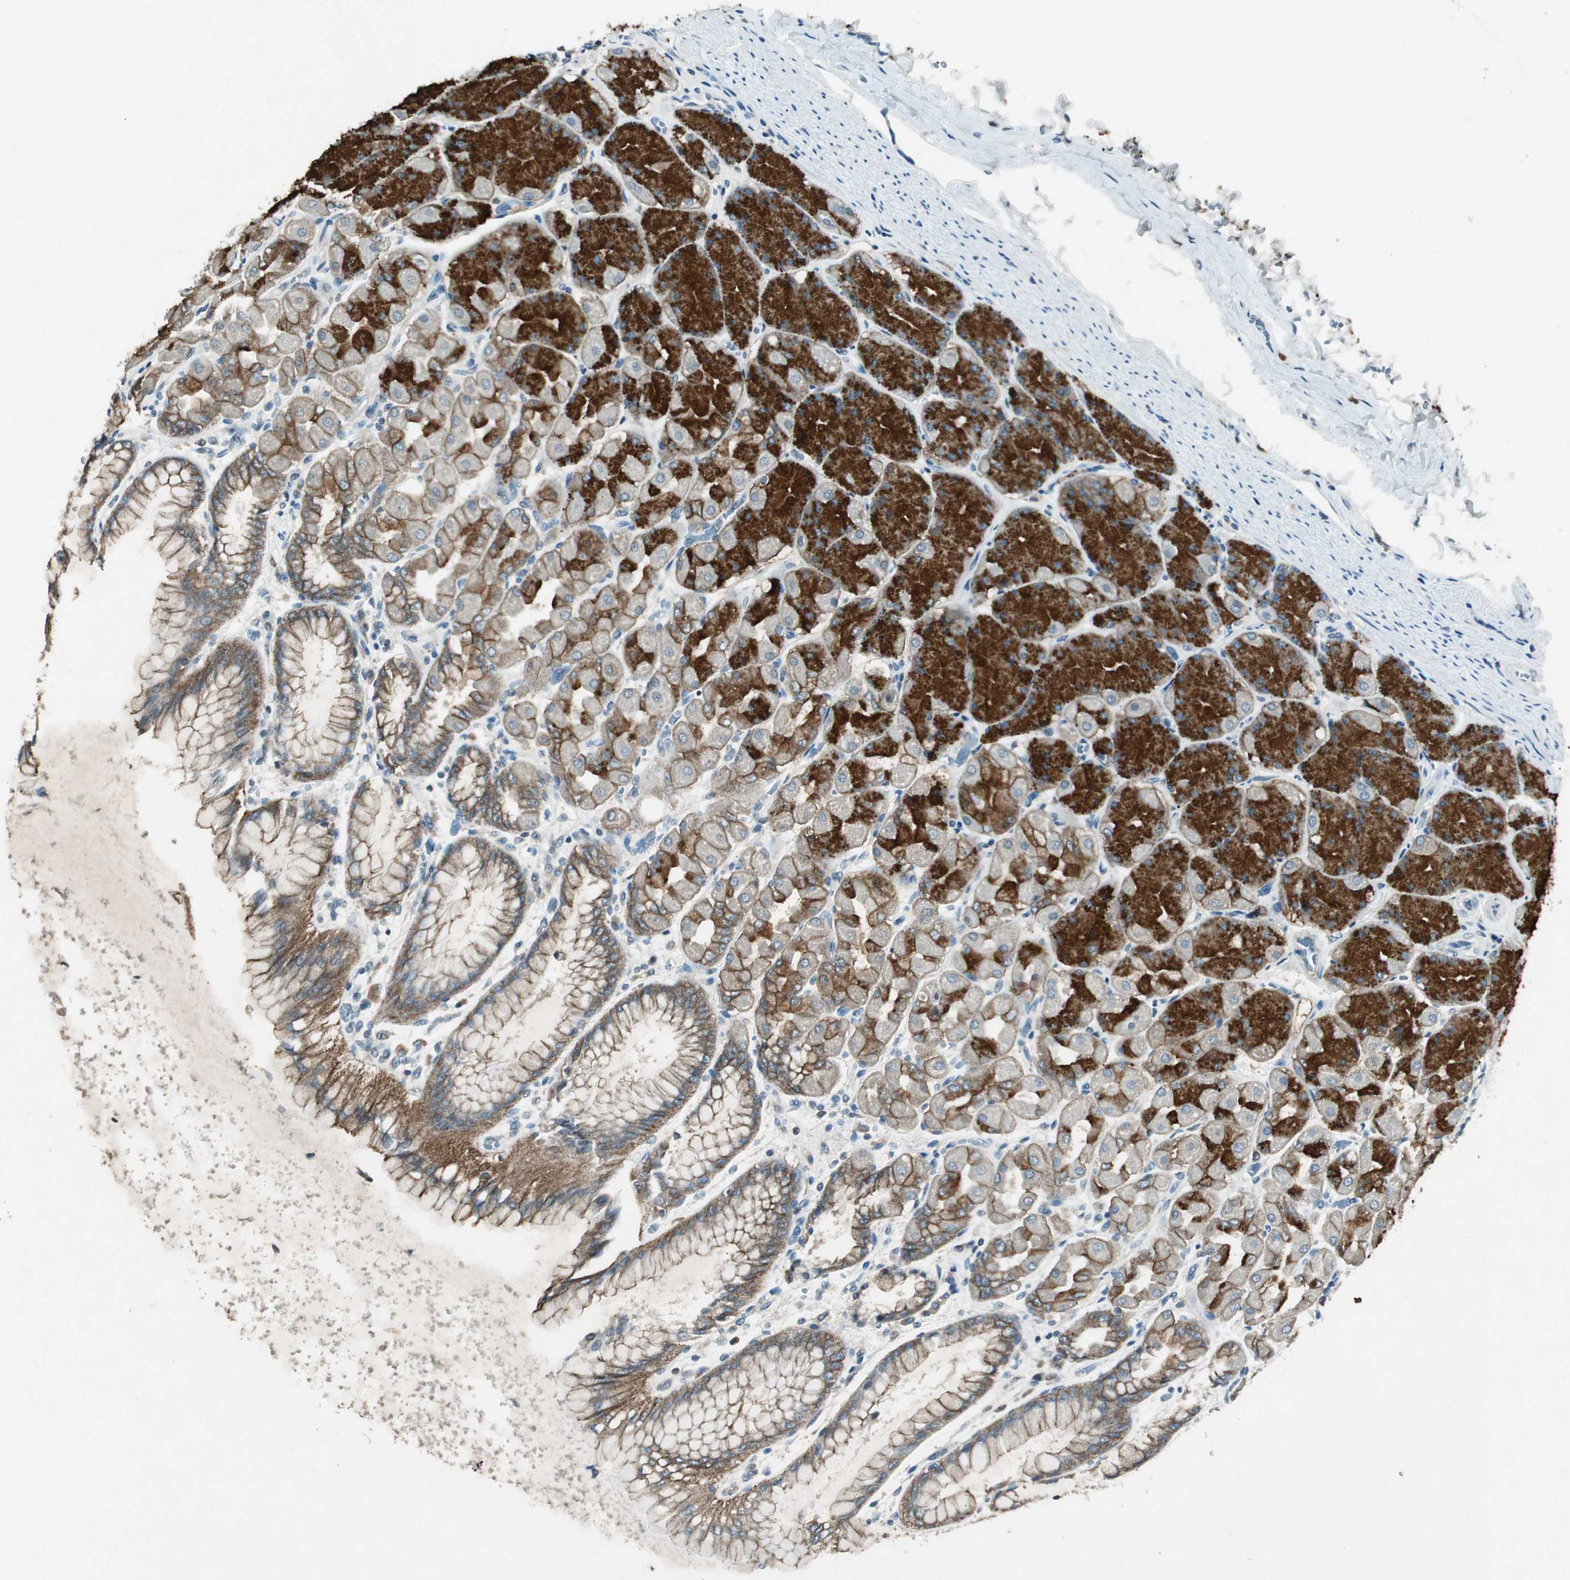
{"staining": {"intensity": "strong", "quantity": "25%-75%", "location": "cytoplasmic/membranous"}, "tissue": "stomach", "cell_type": "Glandular cells", "image_type": "normal", "snomed": [{"axis": "morphology", "description": "Normal tissue, NOS"}, {"axis": "topography", "description": "Stomach, upper"}], "caption": "An IHC micrograph of unremarkable tissue is shown. Protein staining in brown labels strong cytoplasmic/membranous positivity in stomach within glandular cells.", "gene": "NKAIN1", "patient": {"sex": "female", "age": 56}}